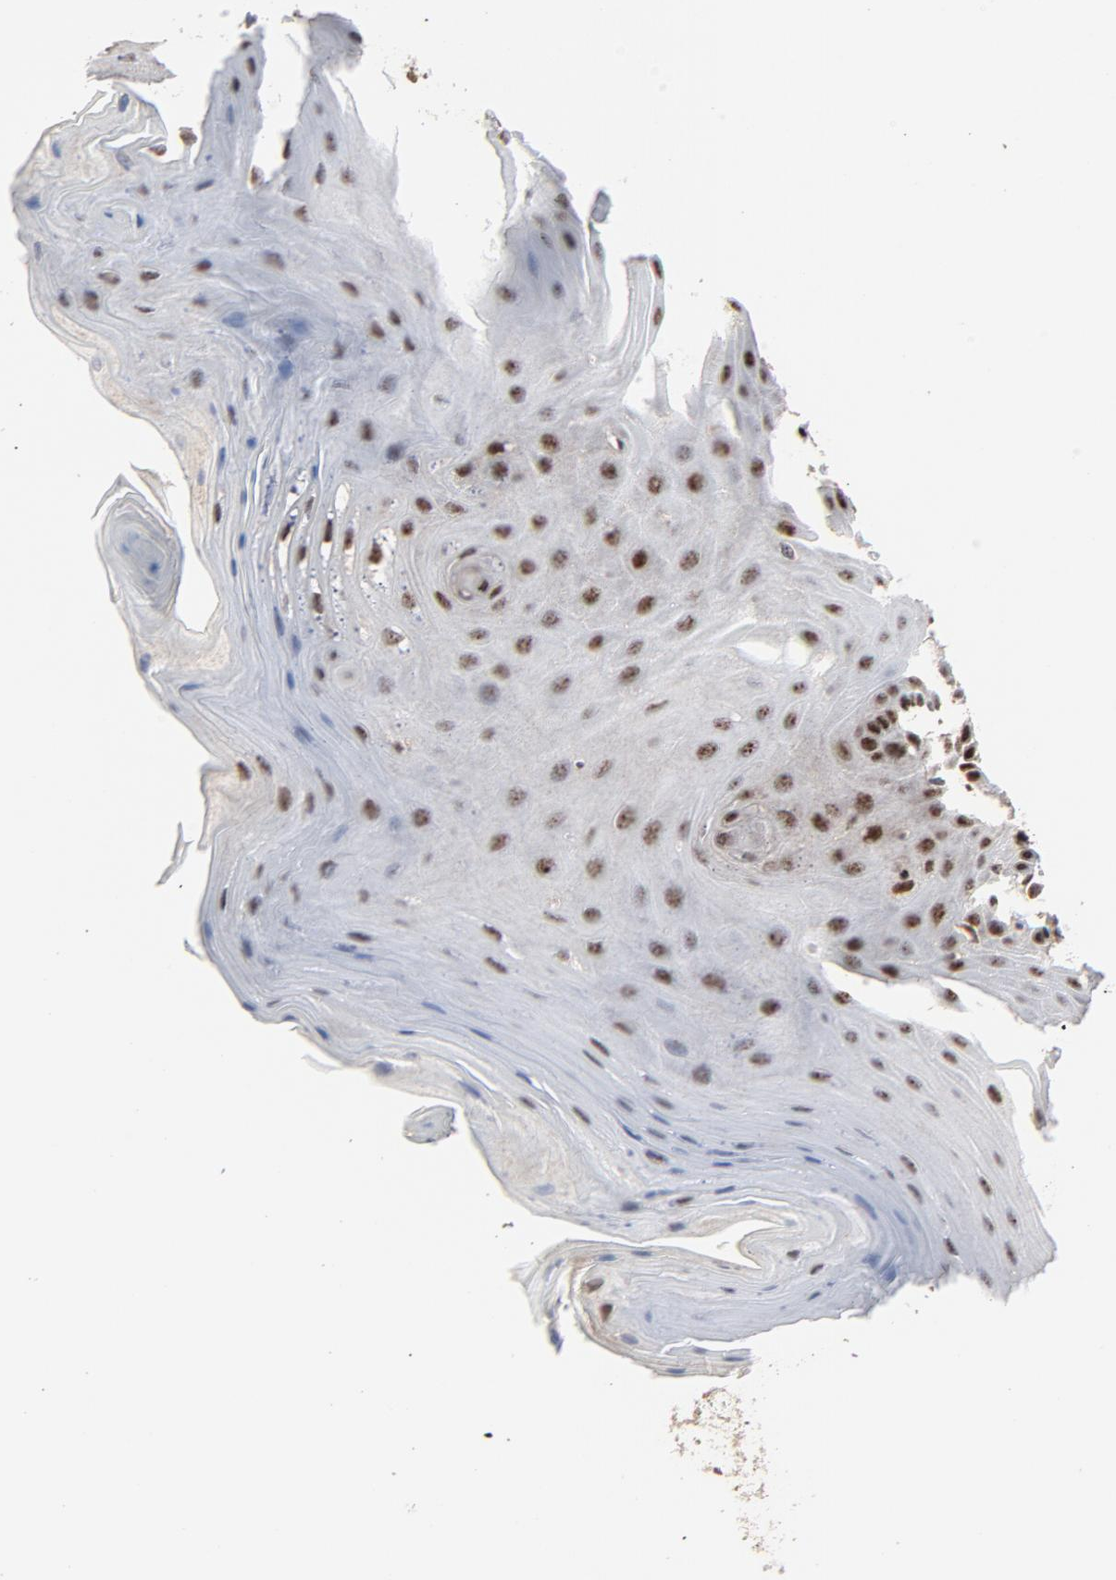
{"staining": {"intensity": "strong", "quantity": "25%-75%", "location": "nuclear"}, "tissue": "oral mucosa", "cell_type": "Squamous epithelial cells", "image_type": "normal", "snomed": [{"axis": "morphology", "description": "Normal tissue, NOS"}, {"axis": "morphology", "description": "Squamous cell carcinoma, NOS"}, {"axis": "topography", "description": "Skeletal muscle"}, {"axis": "topography", "description": "Oral tissue"}, {"axis": "topography", "description": "Head-Neck"}], "caption": "Human oral mucosa stained with a protein marker demonstrates strong staining in squamous epithelial cells.", "gene": "TP53RK", "patient": {"sex": "male", "age": 71}}